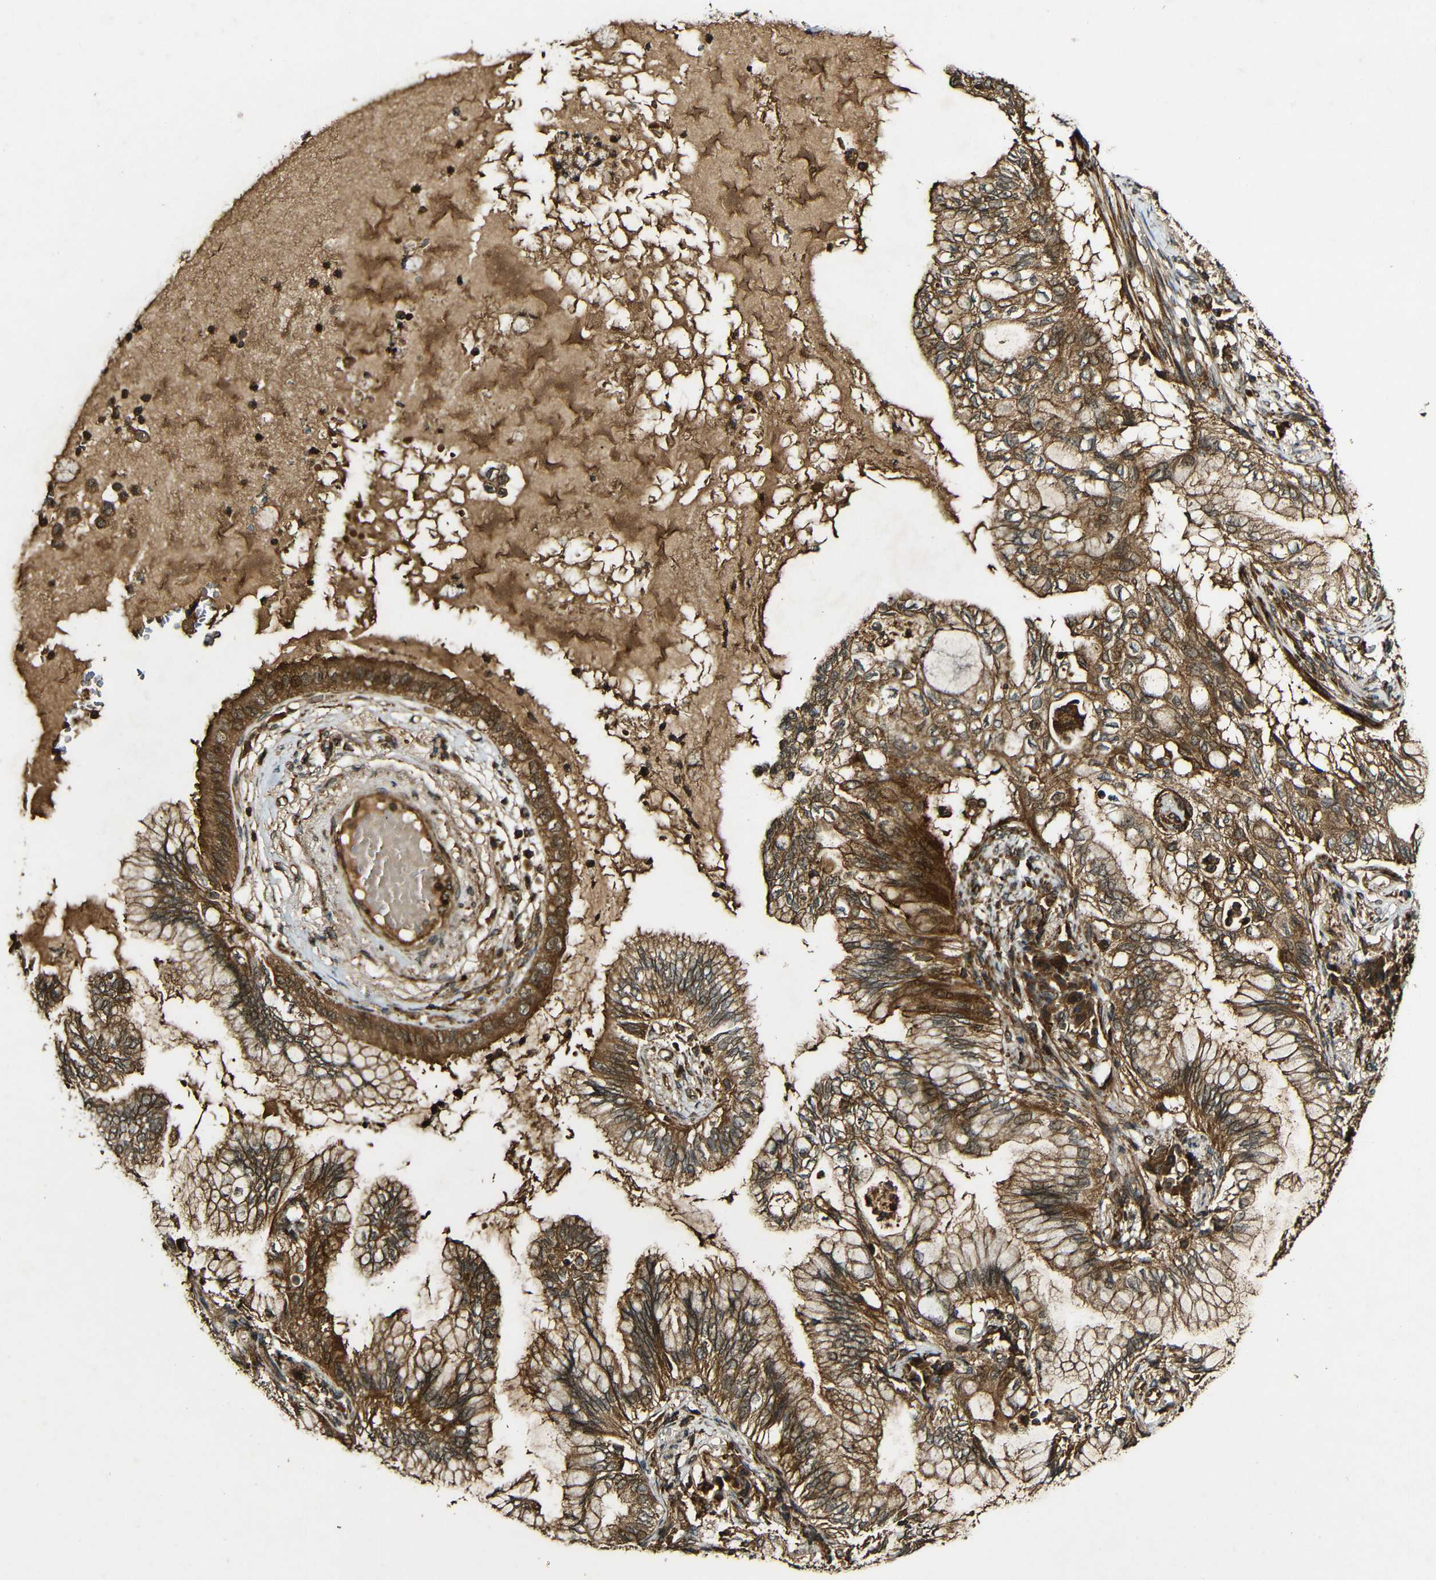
{"staining": {"intensity": "moderate", "quantity": ">75%", "location": "cytoplasmic/membranous"}, "tissue": "lung cancer", "cell_type": "Tumor cells", "image_type": "cancer", "snomed": [{"axis": "morphology", "description": "Normal tissue, NOS"}, {"axis": "morphology", "description": "Adenocarcinoma, NOS"}, {"axis": "topography", "description": "Bronchus"}, {"axis": "topography", "description": "Lung"}], "caption": "This photomicrograph displays immunohistochemistry (IHC) staining of human lung cancer, with medium moderate cytoplasmic/membranous positivity in about >75% of tumor cells.", "gene": "CASP8", "patient": {"sex": "female", "age": 70}}